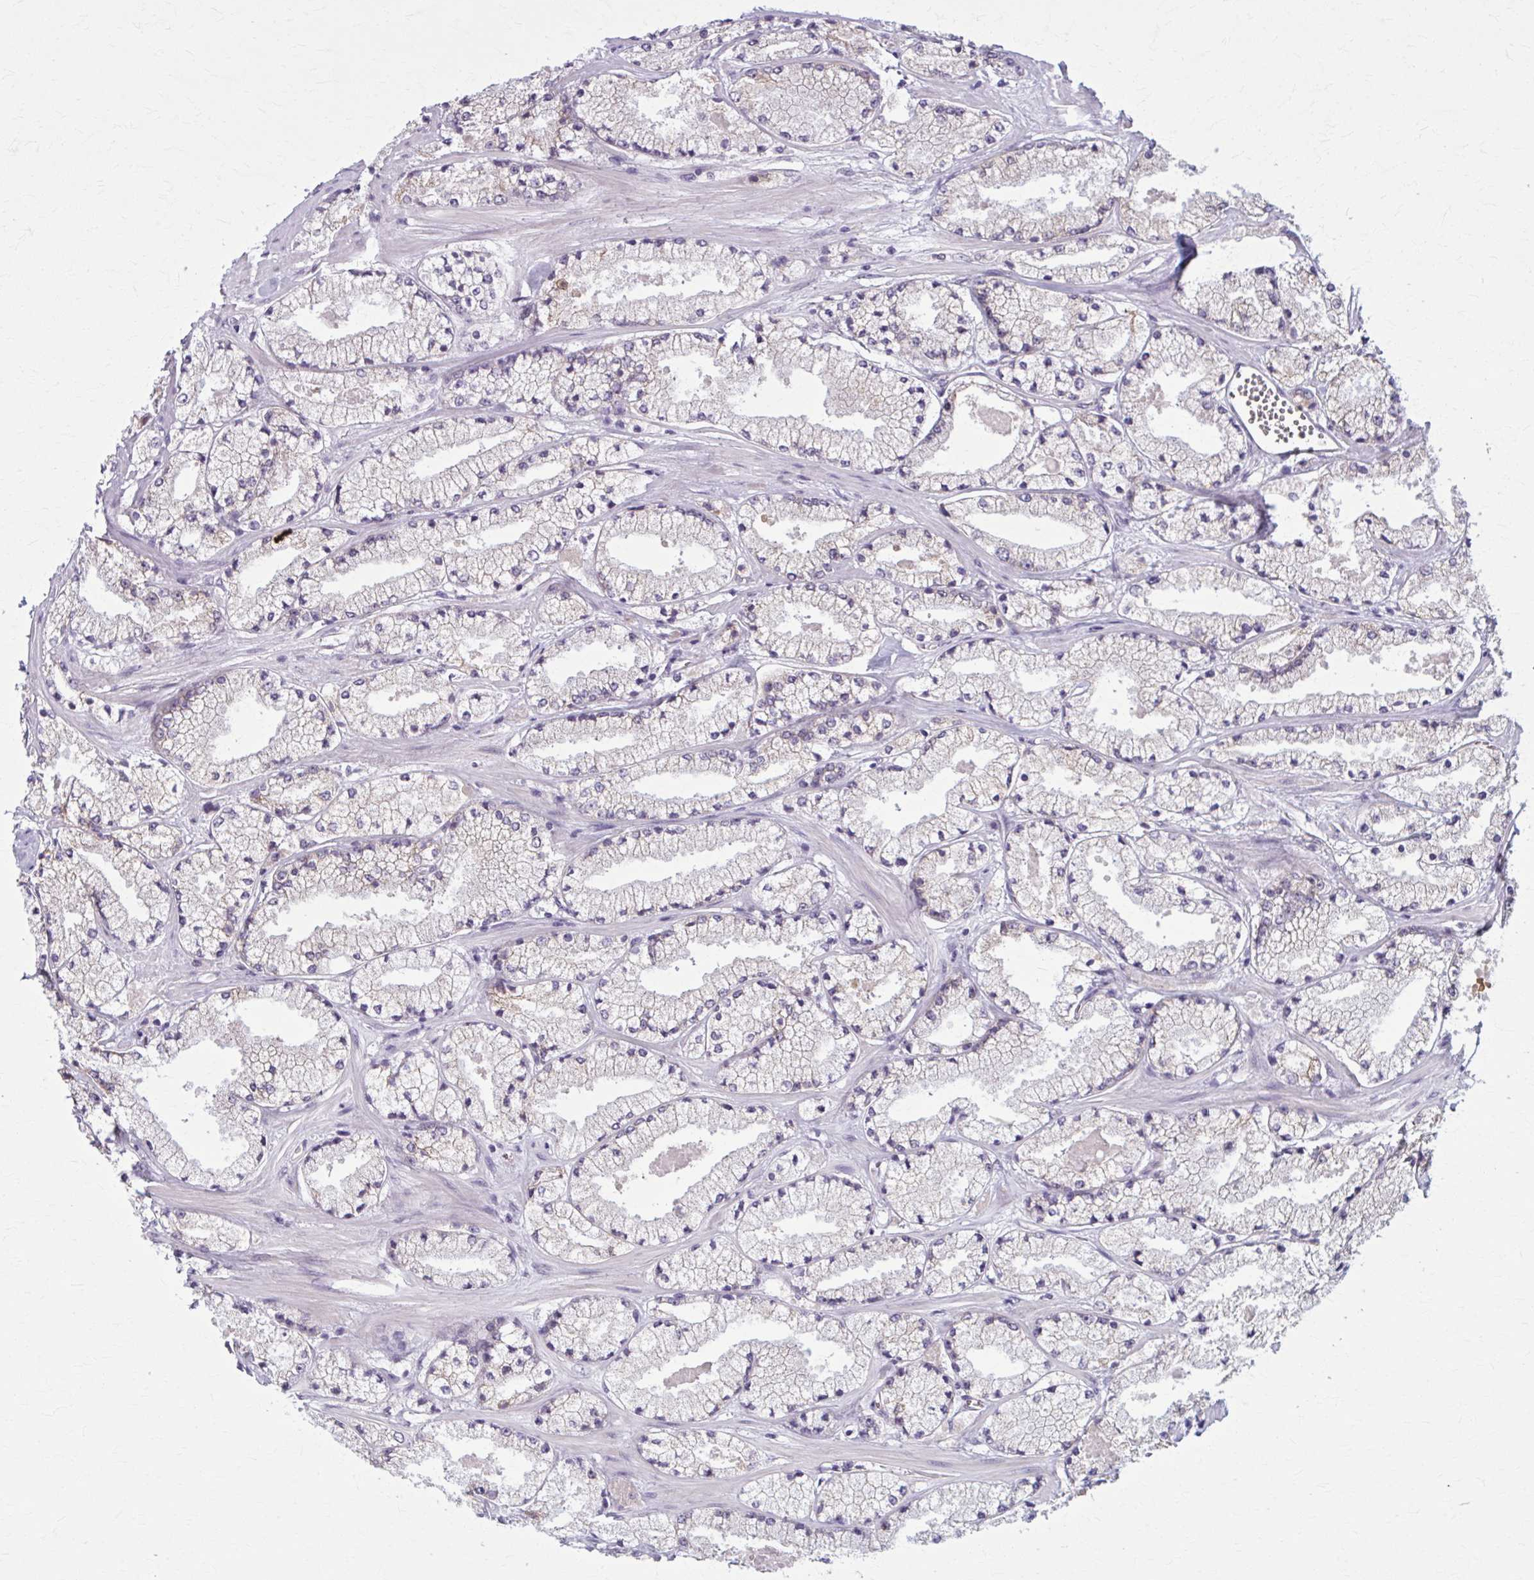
{"staining": {"intensity": "weak", "quantity": "<25%", "location": "cytoplasmic/membranous"}, "tissue": "prostate cancer", "cell_type": "Tumor cells", "image_type": "cancer", "snomed": [{"axis": "morphology", "description": "Adenocarcinoma, High grade"}, {"axis": "topography", "description": "Prostate"}], "caption": "IHC image of human high-grade adenocarcinoma (prostate) stained for a protein (brown), which reveals no positivity in tumor cells. Brightfield microscopy of immunohistochemistry (IHC) stained with DAB (brown) and hematoxylin (blue), captured at high magnification.", "gene": "NUMBL", "patient": {"sex": "male", "age": 63}}